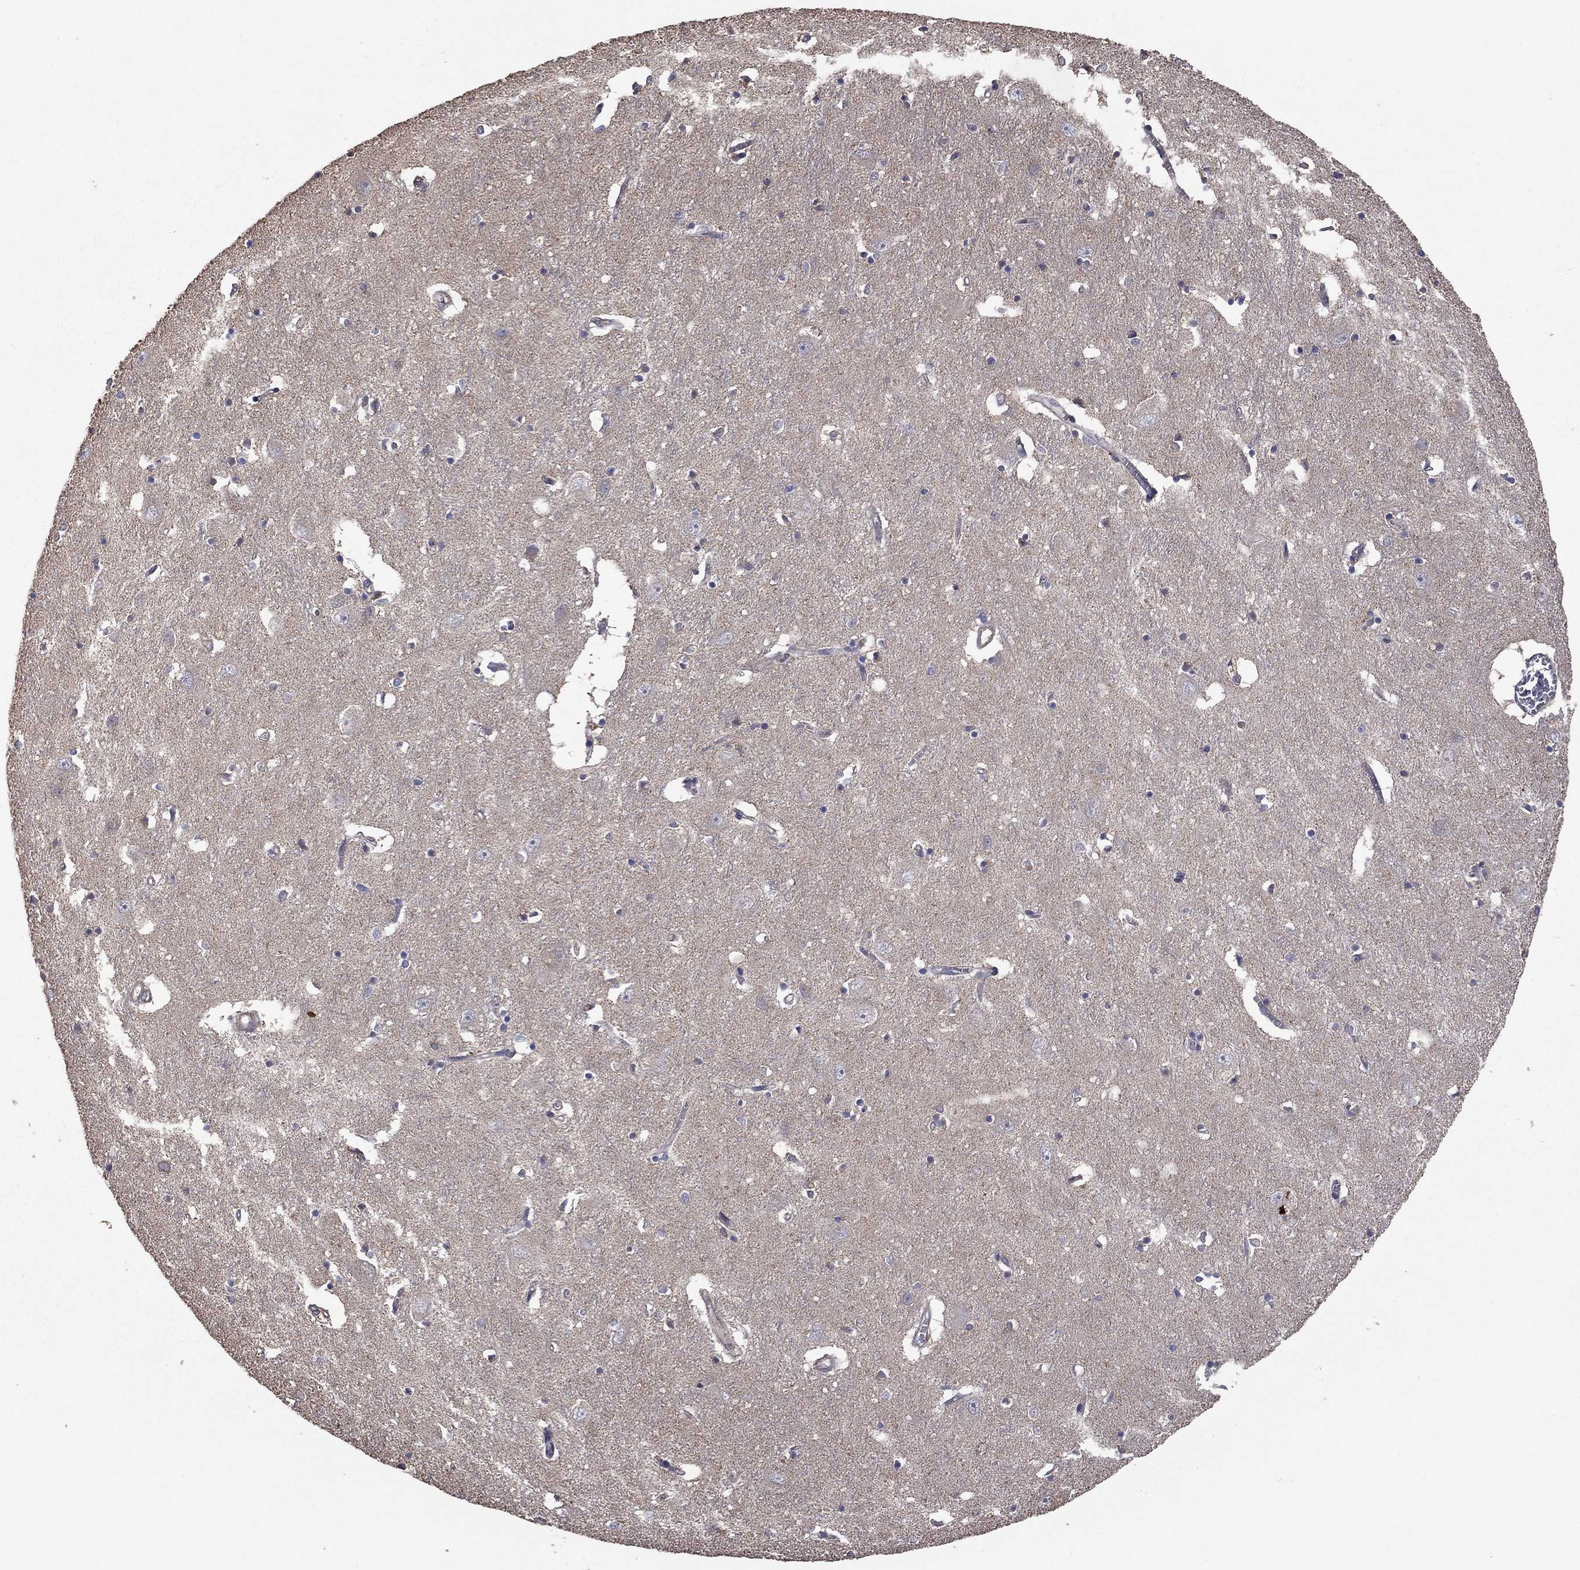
{"staining": {"intensity": "negative", "quantity": "none", "location": "none"}, "tissue": "caudate", "cell_type": "Glial cells", "image_type": "normal", "snomed": [{"axis": "morphology", "description": "Normal tissue, NOS"}, {"axis": "topography", "description": "Lateral ventricle wall"}], "caption": "Immunohistochemistry (IHC) histopathology image of normal caudate stained for a protein (brown), which displays no positivity in glial cells.", "gene": "FLT4", "patient": {"sex": "male", "age": 54}}